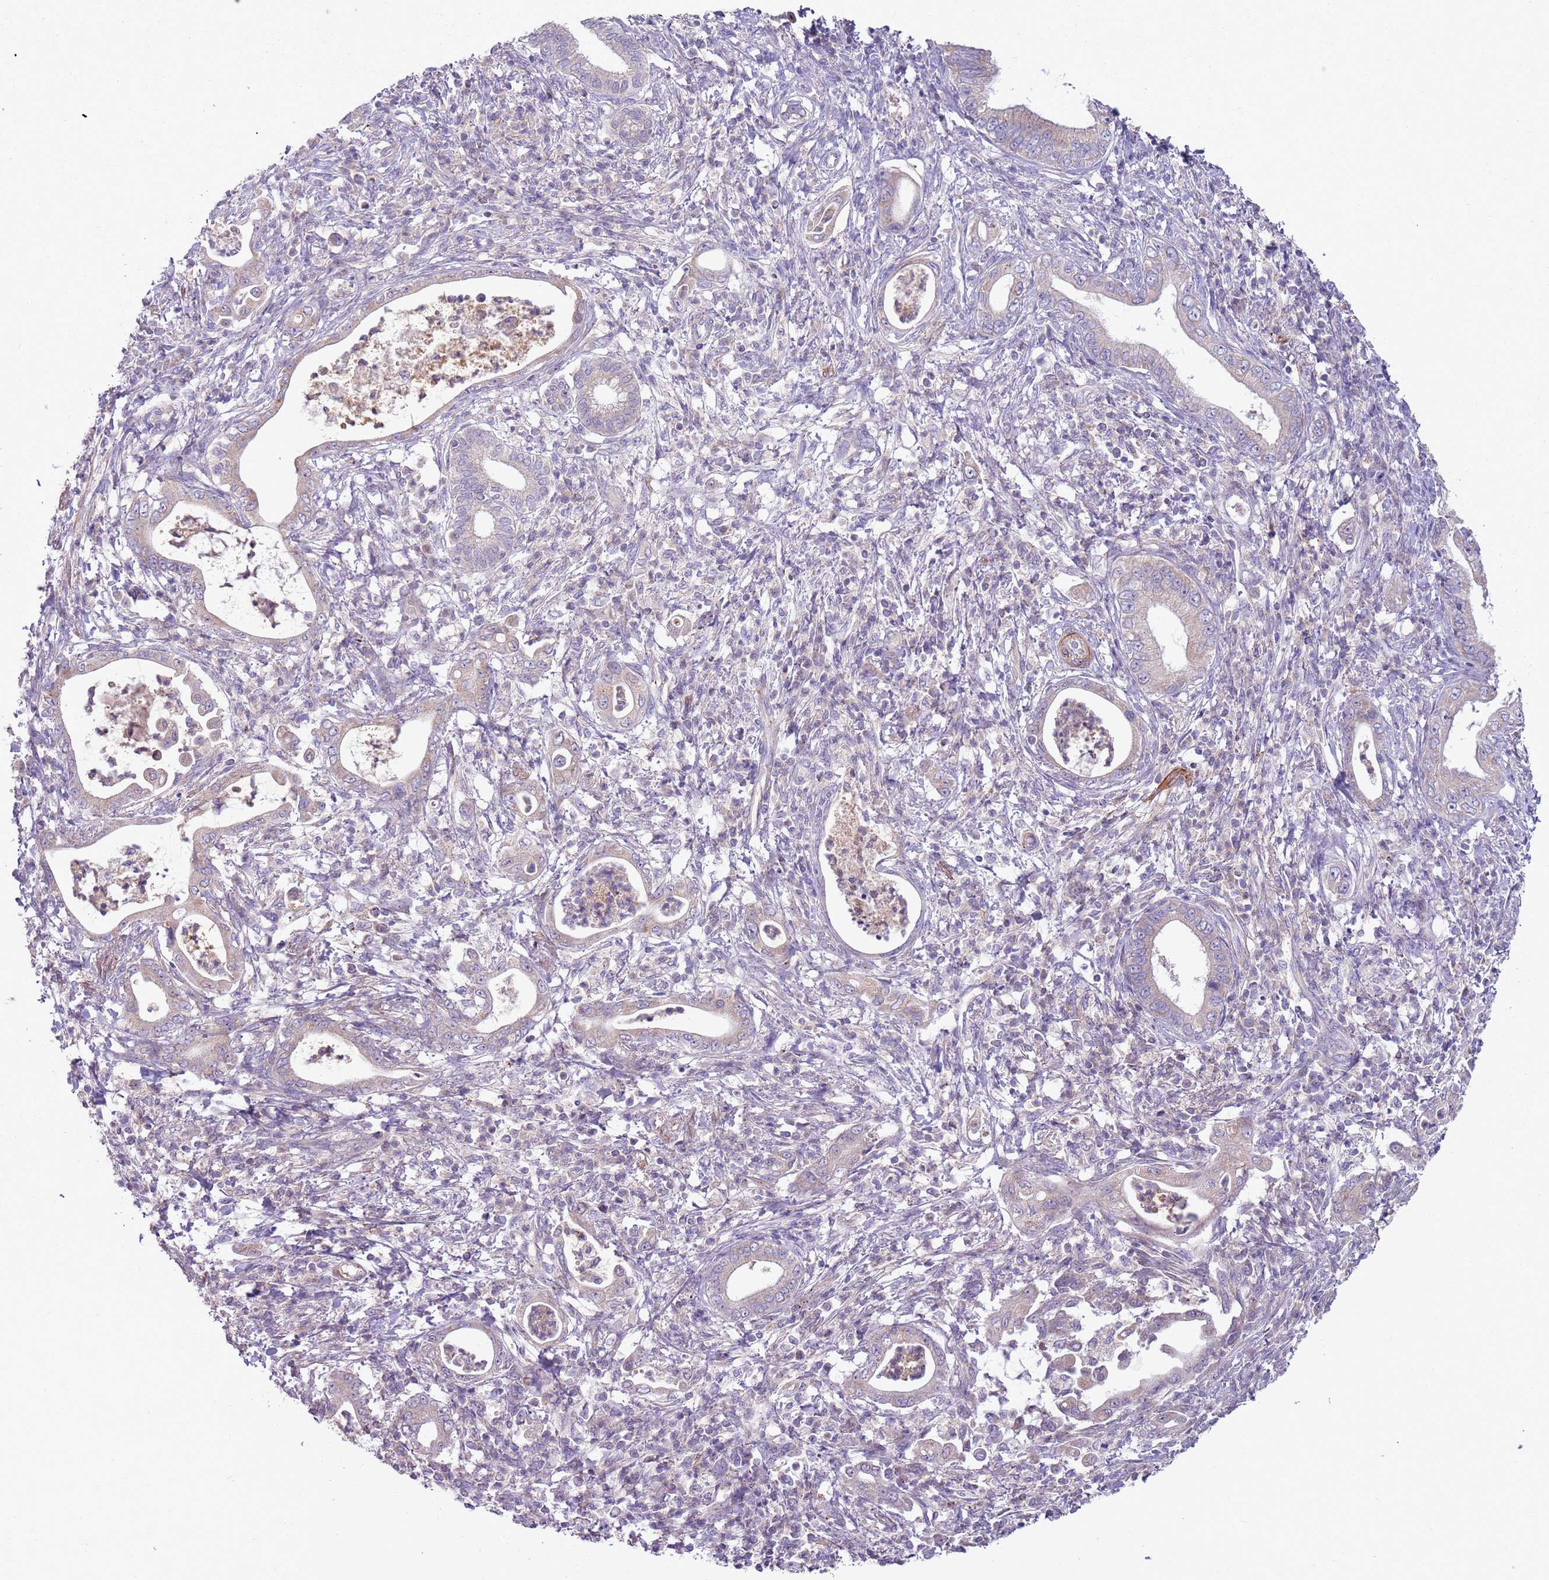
{"staining": {"intensity": "weak", "quantity": "<25%", "location": "cytoplasmic/membranous"}, "tissue": "pancreatic cancer", "cell_type": "Tumor cells", "image_type": "cancer", "snomed": [{"axis": "morphology", "description": "Normal tissue, NOS"}, {"axis": "morphology", "description": "Adenocarcinoma, NOS"}, {"axis": "topography", "description": "Pancreas"}], "caption": "Immunohistochemistry image of pancreatic adenocarcinoma stained for a protein (brown), which demonstrates no positivity in tumor cells. (DAB IHC with hematoxylin counter stain).", "gene": "DTD2", "patient": {"sex": "female", "age": 55}}